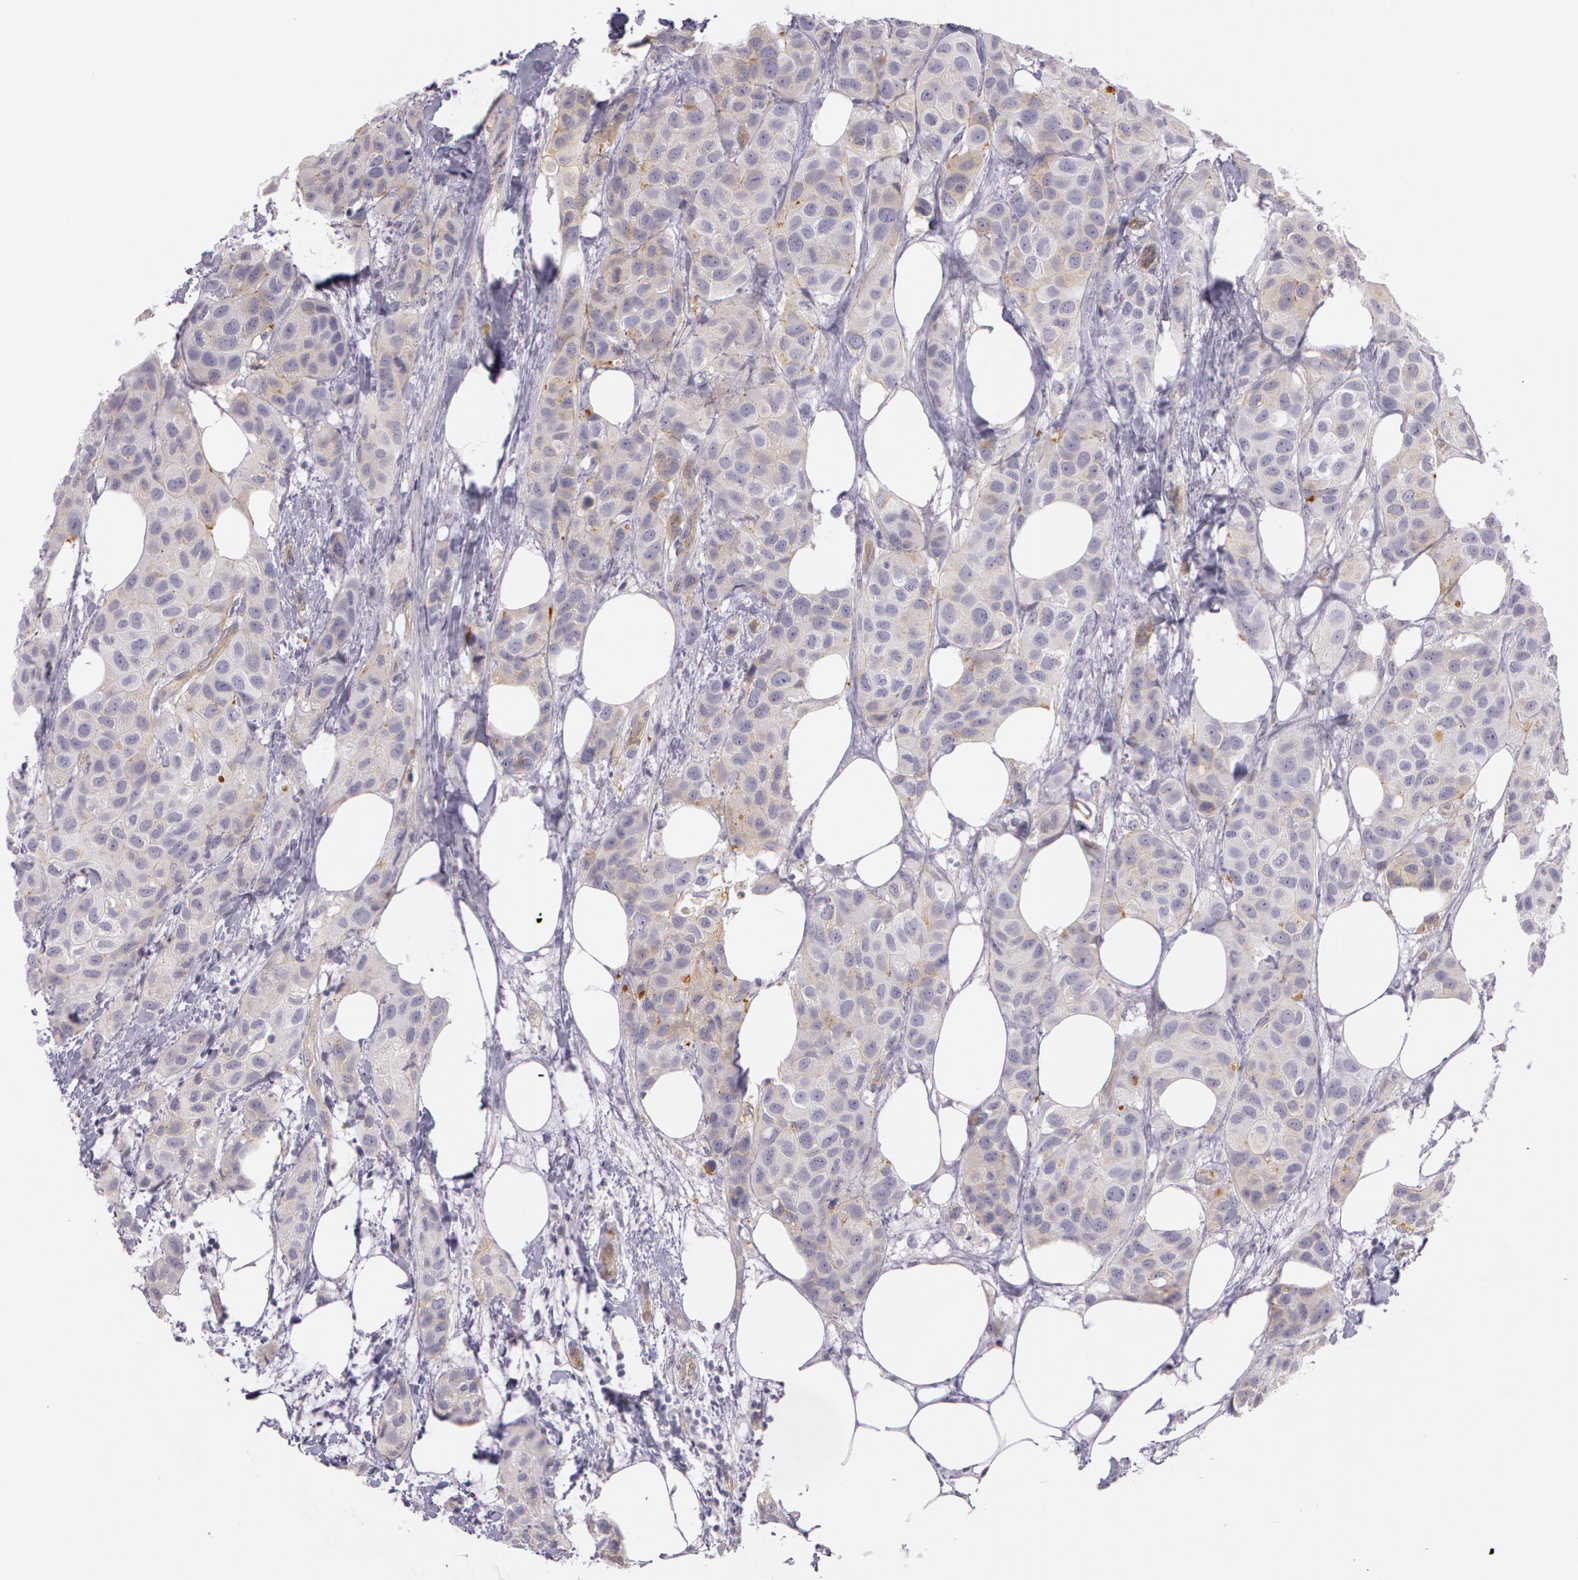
{"staining": {"intensity": "weak", "quantity": "25%-75%", "location": "cytoplasmic/membranous"}, "tissue": "breast cancer", "cell_type": "Tumor cells", "image_type": "cancer", "snomed": [{"axis": "morphology", "description": "Duct carcinoma"}, {"axis": "topography", "description": "Breast"}], "caption": "Tumor cells demonstrate weak cytoplasmic/membranous staining in about 25%-75% of cells in breast cancer (intraductal carcinoma). (DAB IHC, brown staining for protein, blue staining for nuclei).", "gene": "APP", "patient": {"sex": "female", "age": 68}}